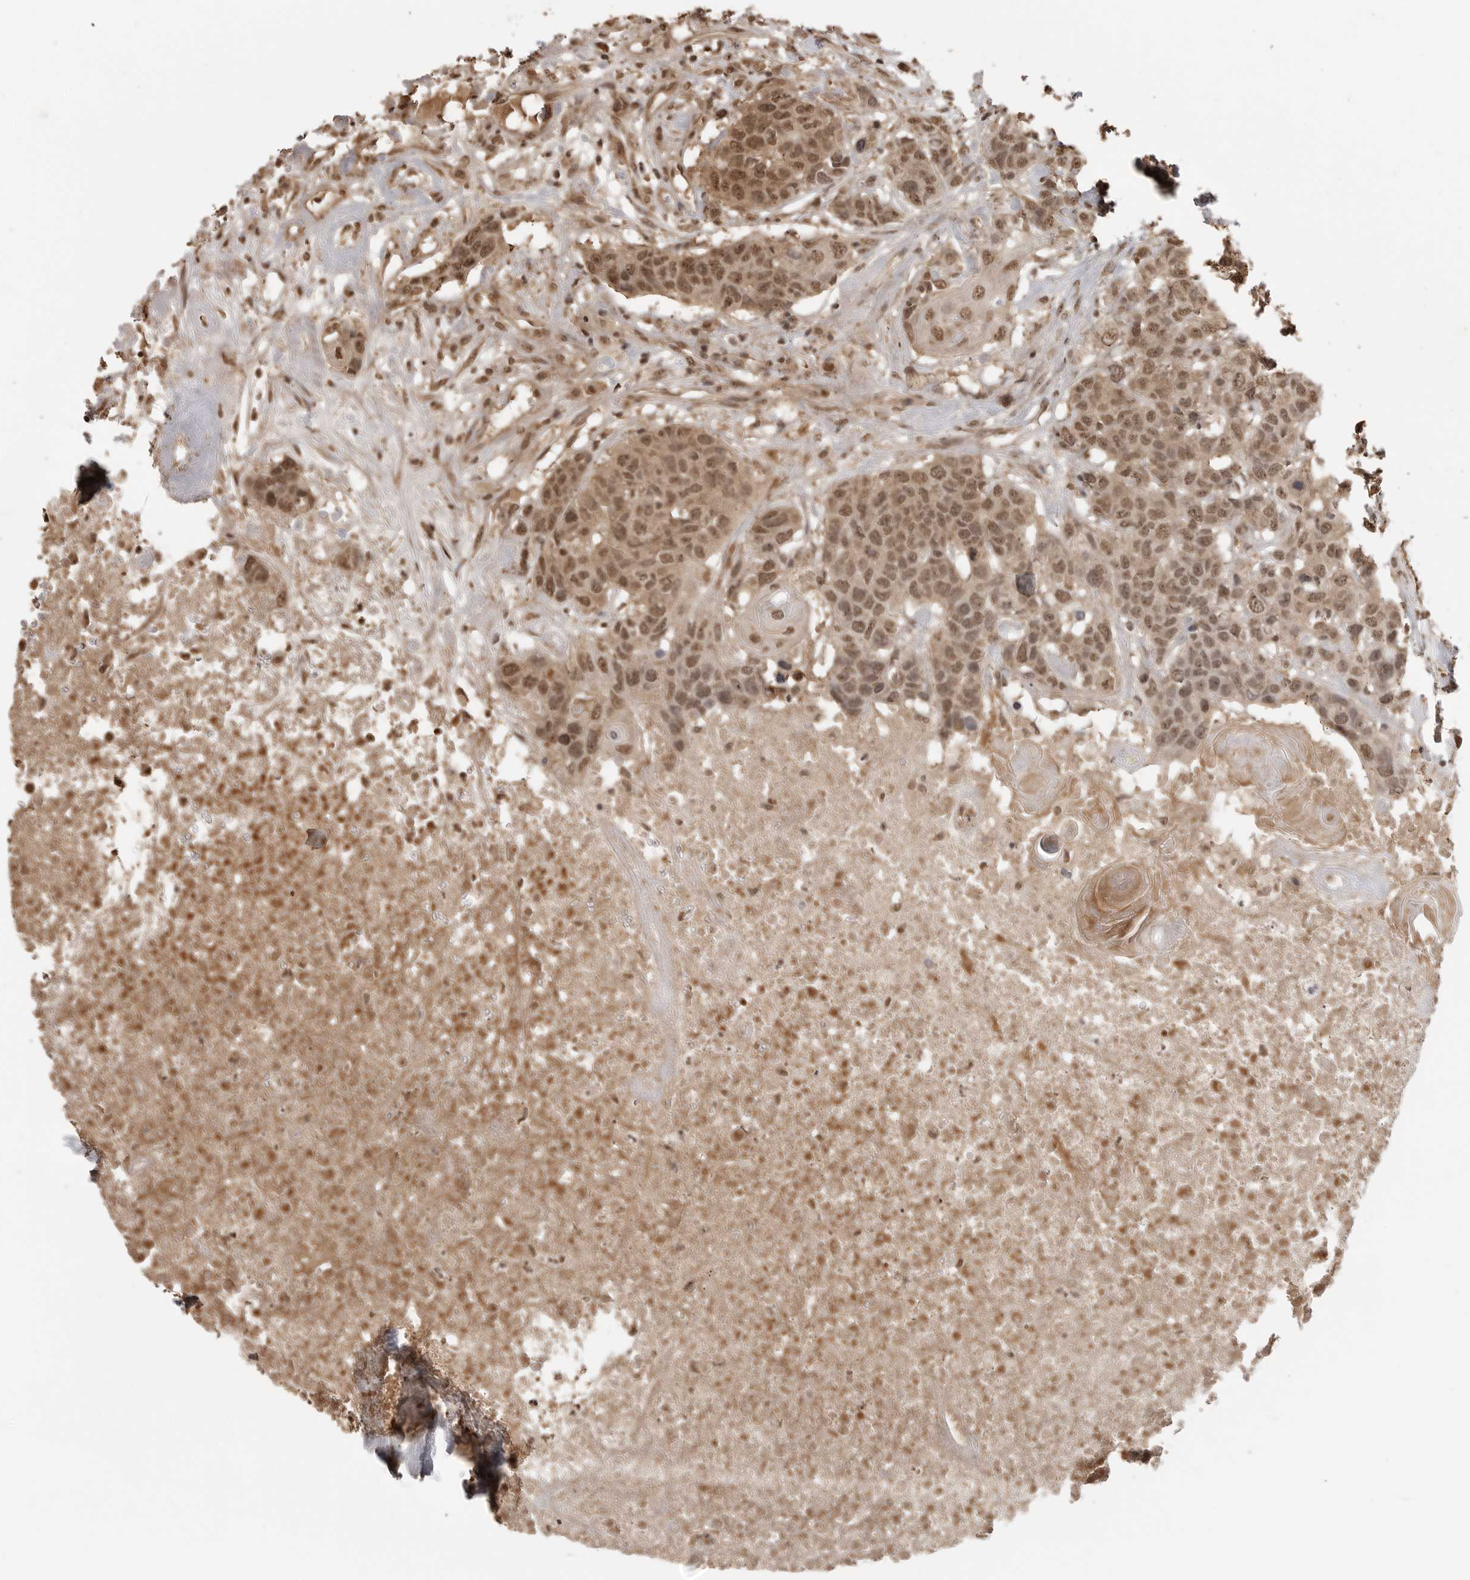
{"staining": {"intensity": "moderate", "quantity": ">75%", "location": "nuclear"}, "tissue": "head and neck cancer", "cell_type": "Tumor cells", "image_type": "cancer", "snomed": [{"axis": "morphology", "description": "Squamous cell carcinoma, NOS"}, {"axis": "topography", "description": "Head-Neck"}], "caption": "Head and neck cancer stained with DAB (3,3'-diaminobenzidine) immunohistochemistry demonstrates medium levels of moderate nuclear staining in approximately >75% of tumor cells.", "gene": "CLOCK", "patient": {"sex": "male", "age": 66}}